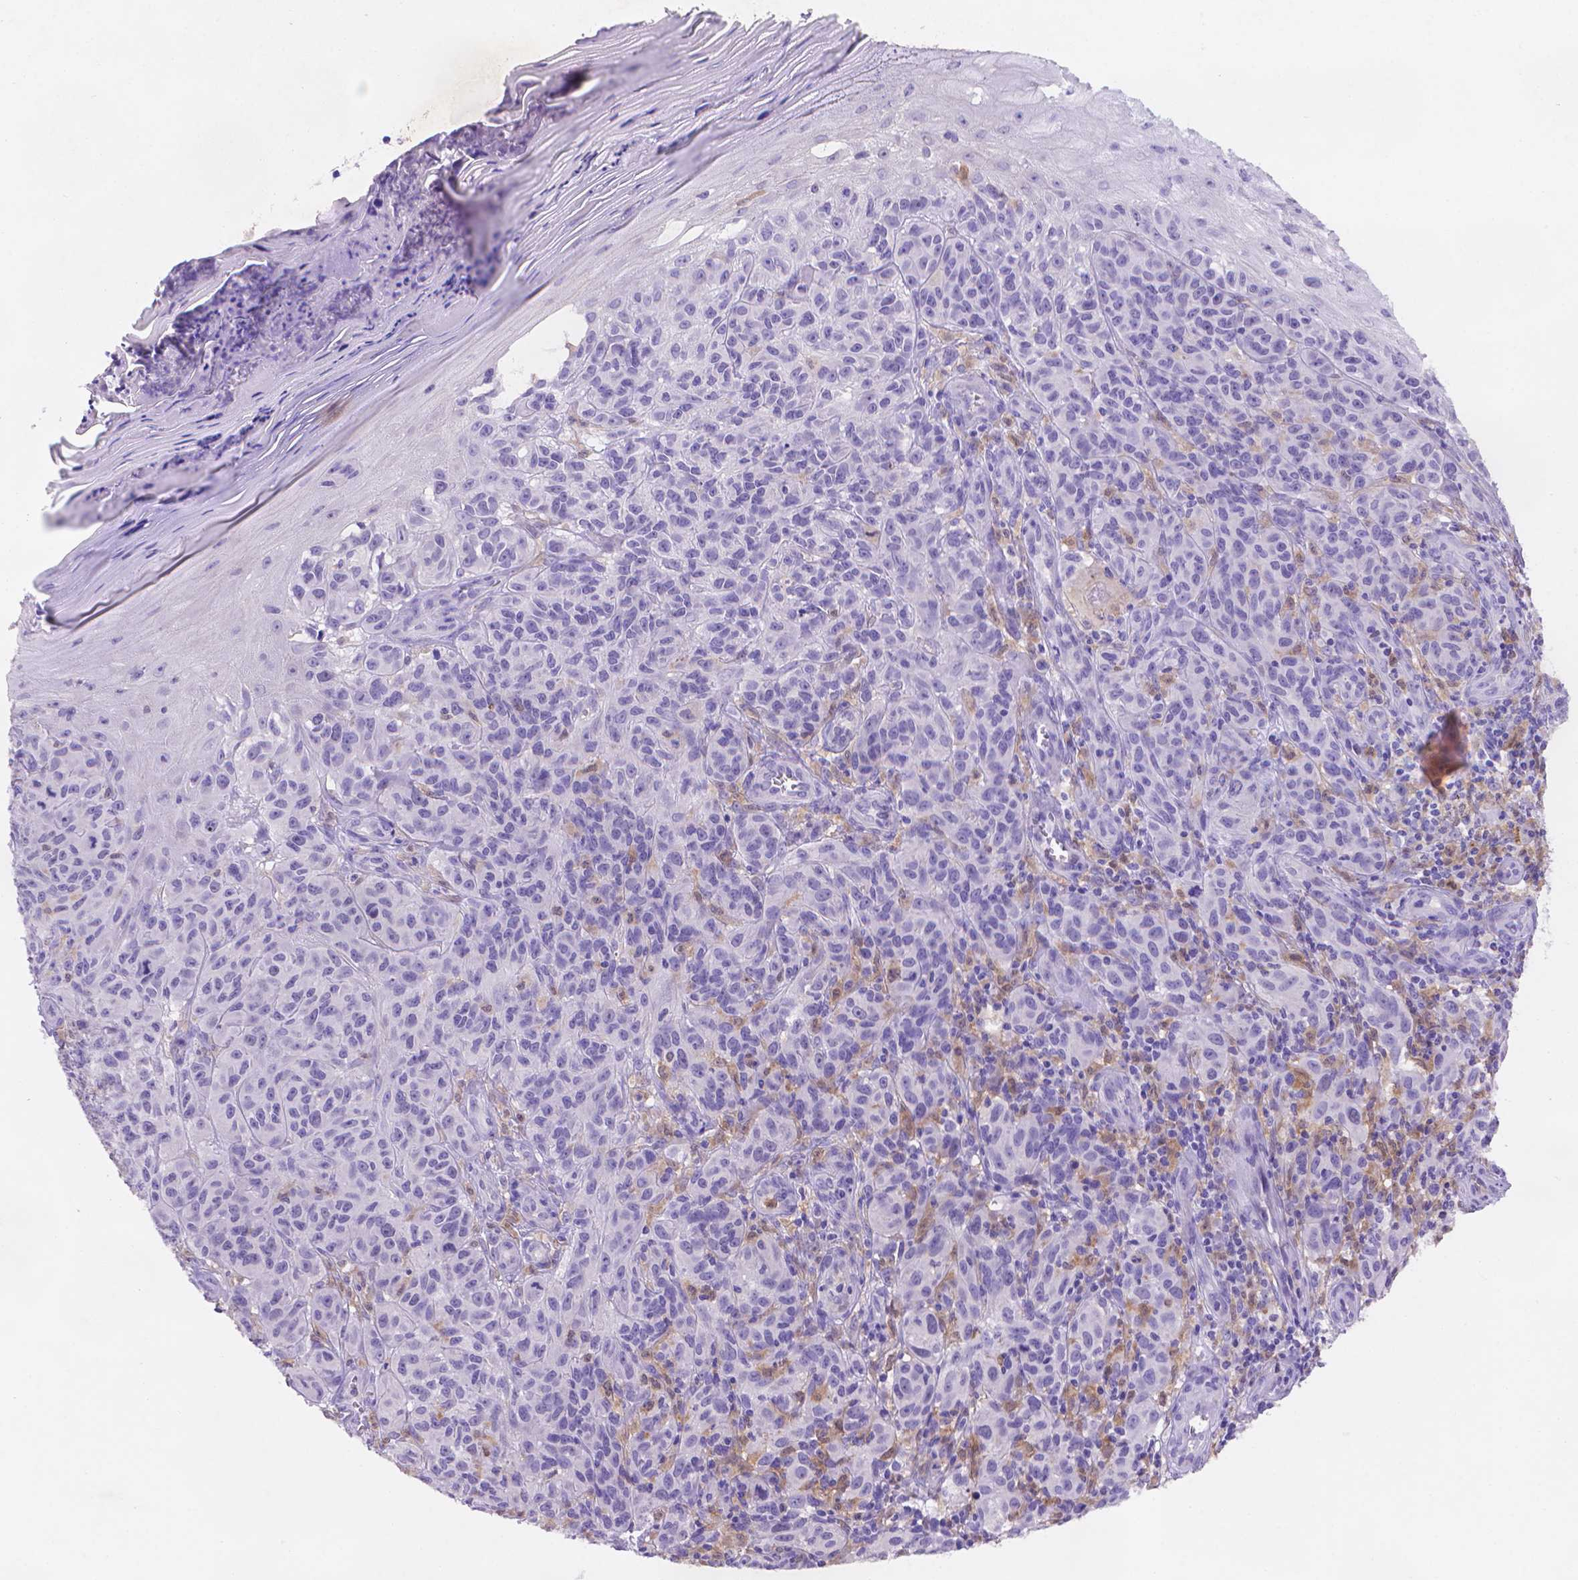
{"staining": {"intensity": "negative", "quantity": "none", "location": "none"}, "tissue": "melanoma", "cell_type": "Tumor cells", "image_type": "cancer", "snomed": [{"axis": "morphology", "description": "Malignant melanoma, NOS"}, {"axis": "topography", "description": "Skin"}], "caption": "An image of human malignant melanoma is negative for staining in tumor cells.", "gene": "FGD2", "patient": {"sex": "female", "age": 53}}